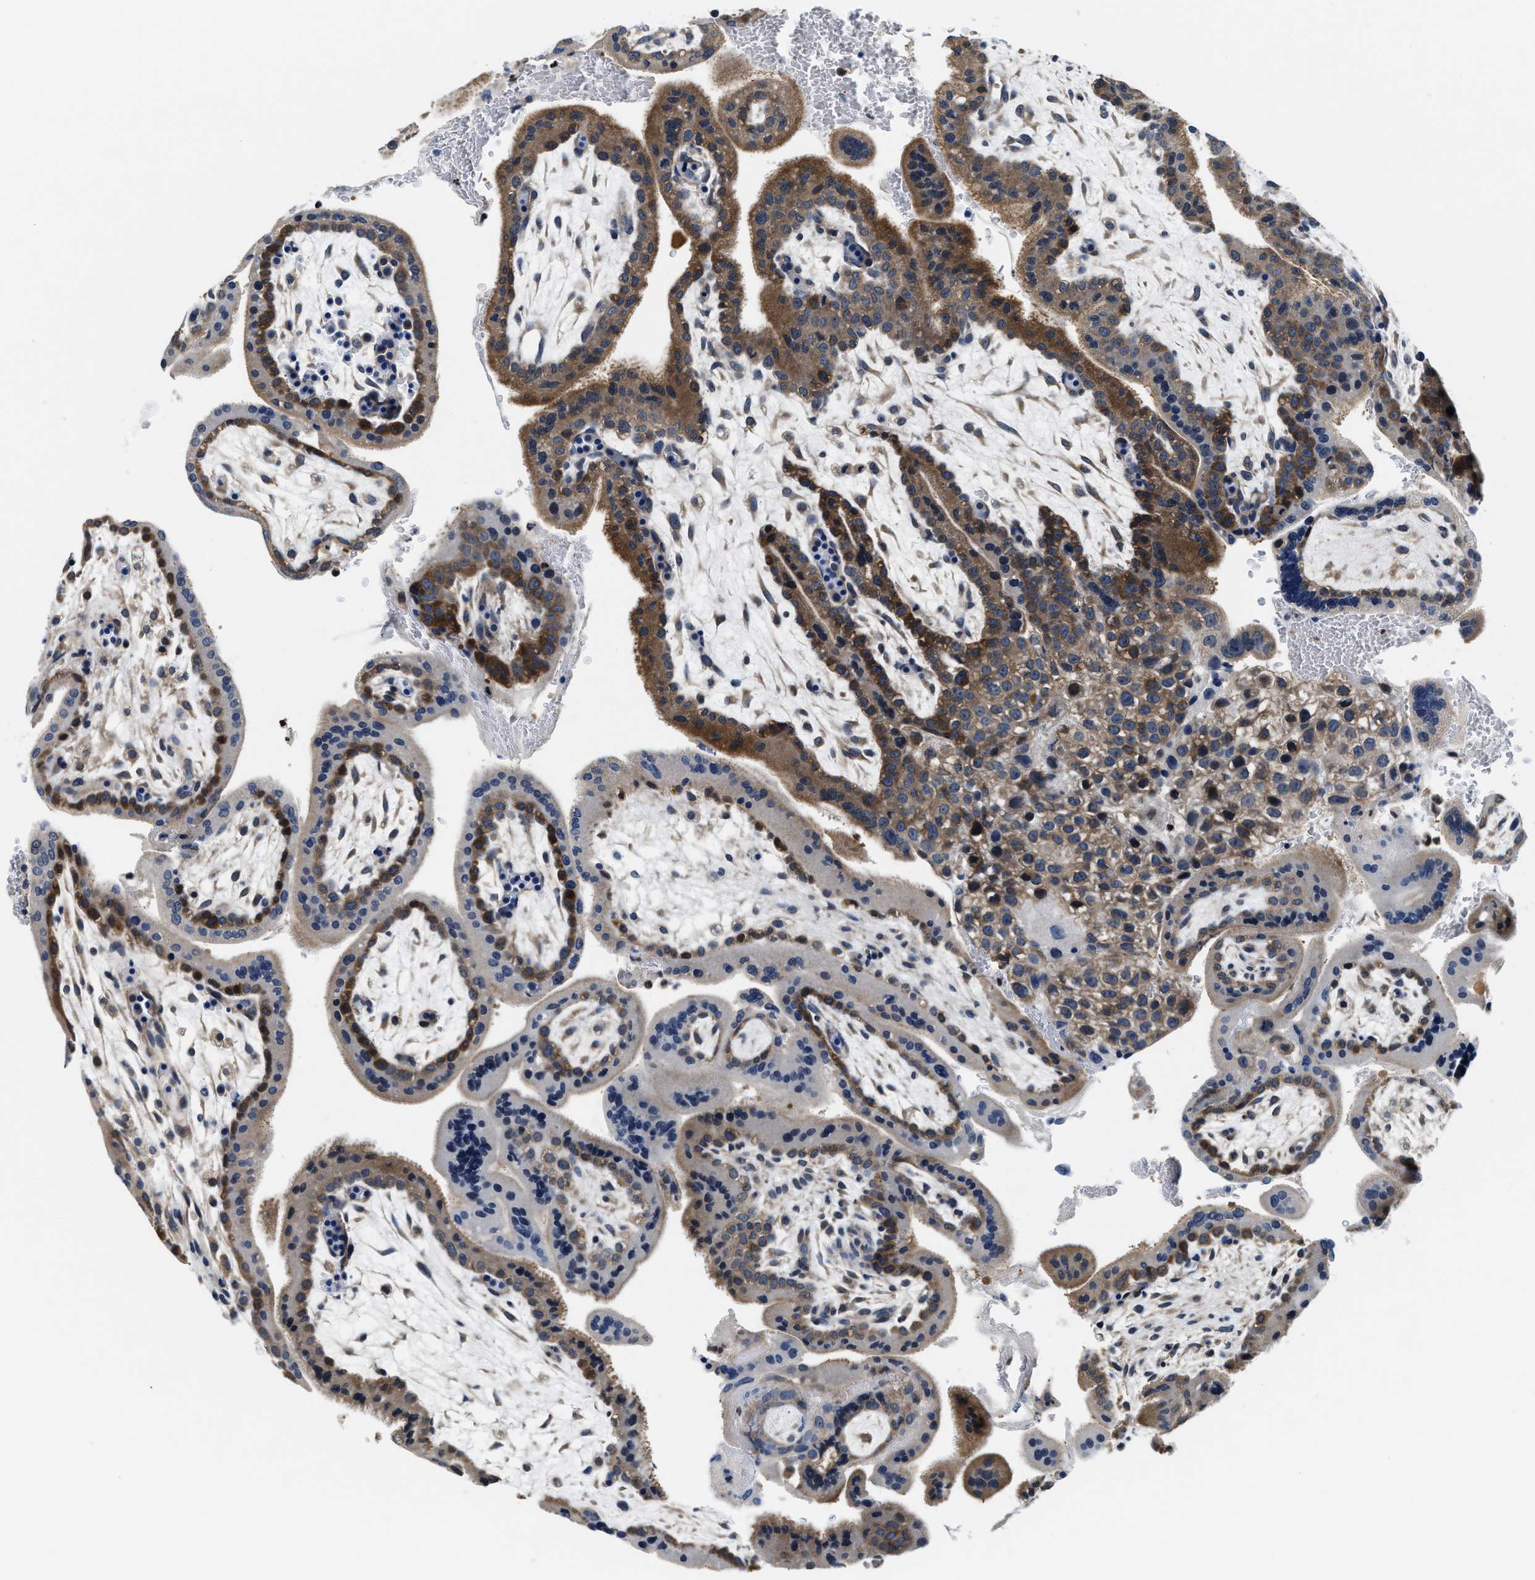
{"staining": {"intensity": "weak", "quantity": ">75%", "location": "cytoplasmic/membranous"}, "tissue": "placenta", "cell_type": "Decidual cells", "image_type": "normal", "snomed": [{"axis": "morphology", "description": "Normal tissue, NOS"}, {"axis": "topography", "description": "Placenta"}], "caption": "This image reveals normal placenta stained with immunohistochemistry (IHC) to label a protein in brown. The cytoplasmic/membranous of decidual cells show weak positivity for the protein. Nuclei are counter-stained blue.", "gene": "PHPT1", "patient": {"sex": "female", "age": 35}}